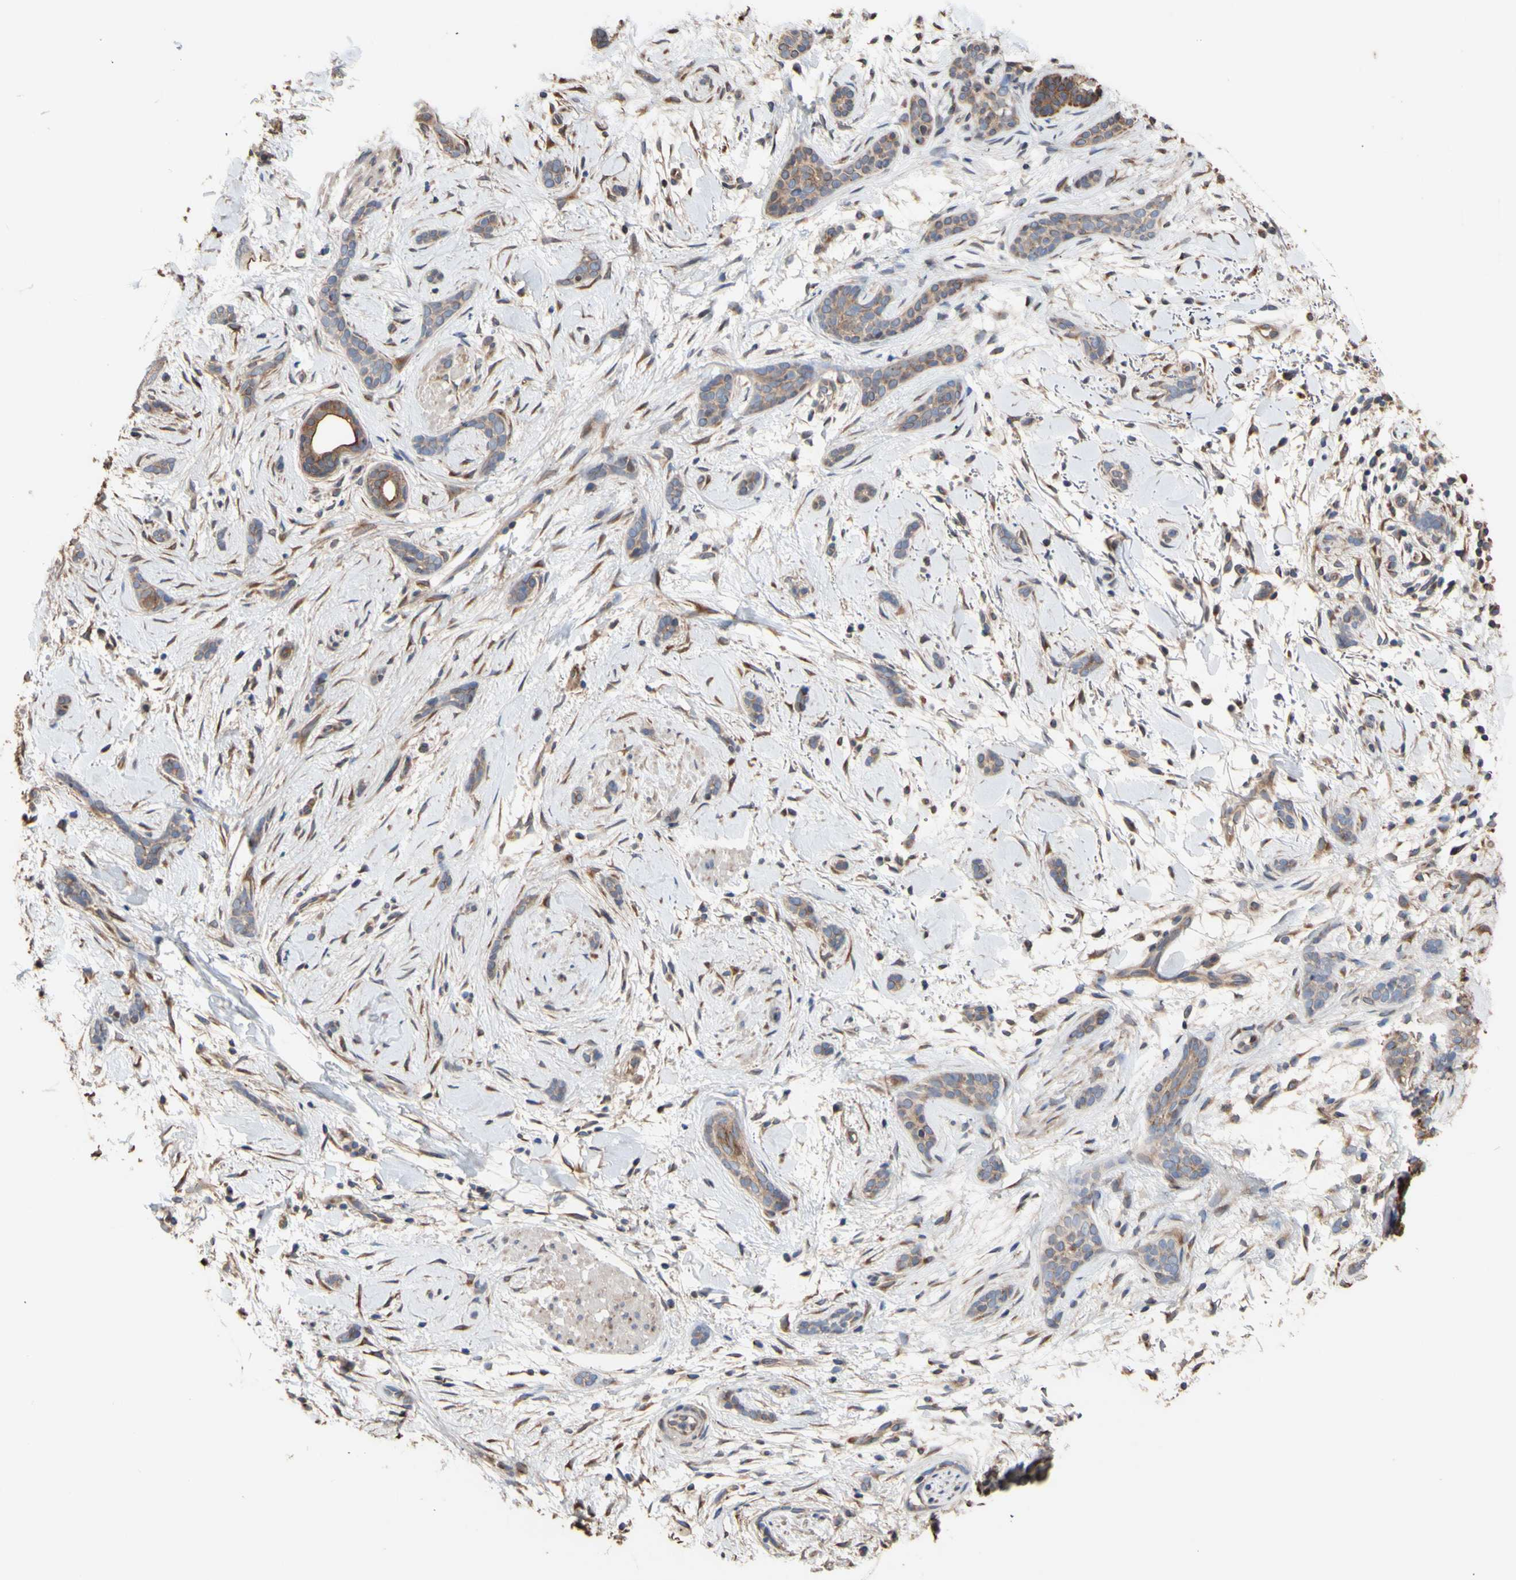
{"staining": {"intensity": "weak", "quantity": ">75%", "location": "cytoplasmic/membranous"}, "tissue": "skin cancer", "cell_type": "Tumor cells", "image_type": "cancer", "snomed": [{"axis": "morphology", "description": "Basal cell carcinoma"}, {"axis": "morphology", "description": "Adnexal tumor, benign"}, {"axis": "topography", "description": "Skin"}], "caption": "Protein expression analysis of human skin cancer reveals weak cytoplasmic/membranous expression in about >75% of tumor cells.", "gene": "NECTIN3", "patient": {"sex": "female", "age": 42}}